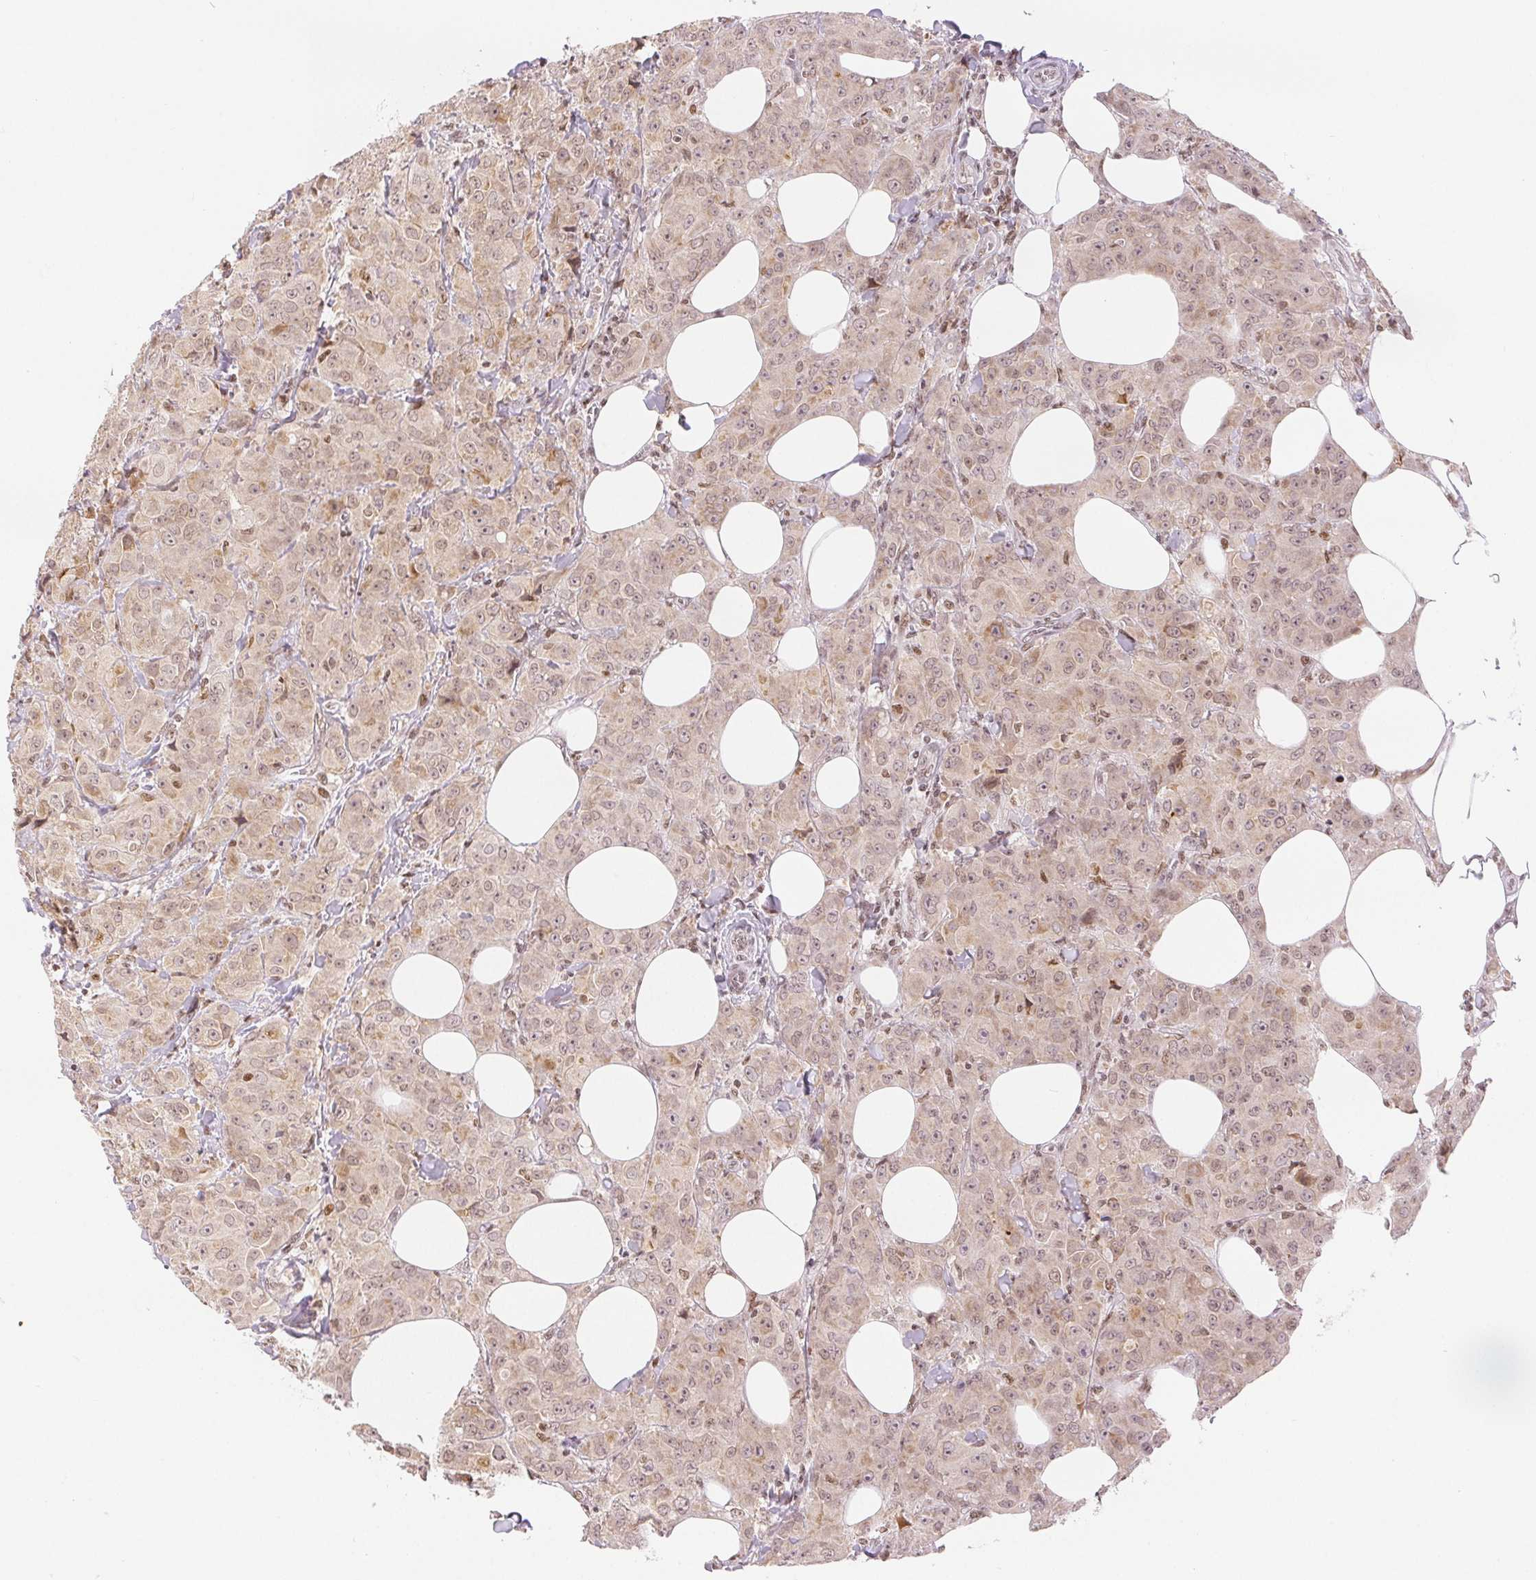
{"staining": {"intensity": "weak", "quantity": ">75%", "location": "cytoplasmic/membranous,nuclear"}, "tissue": "breast cancer", "cell_type": "Tumor cells", "image_type": "cancer", "snomed": [{"axis": "morphology", "description": "Normal tissue, NOS"}, {"axis": "morphology", "description": "Duct carcinoma"}, {"axis": "topography", "description": "Breast"}], "caption": "Protein staining of intraductal carcinoma (breast) tissue shows weak cytoplasmic/membranous and nuclear positivity in approximately >75% of tumor cells.", "gene": "DEK", "patient": {"sex": "female", "age": 43}}